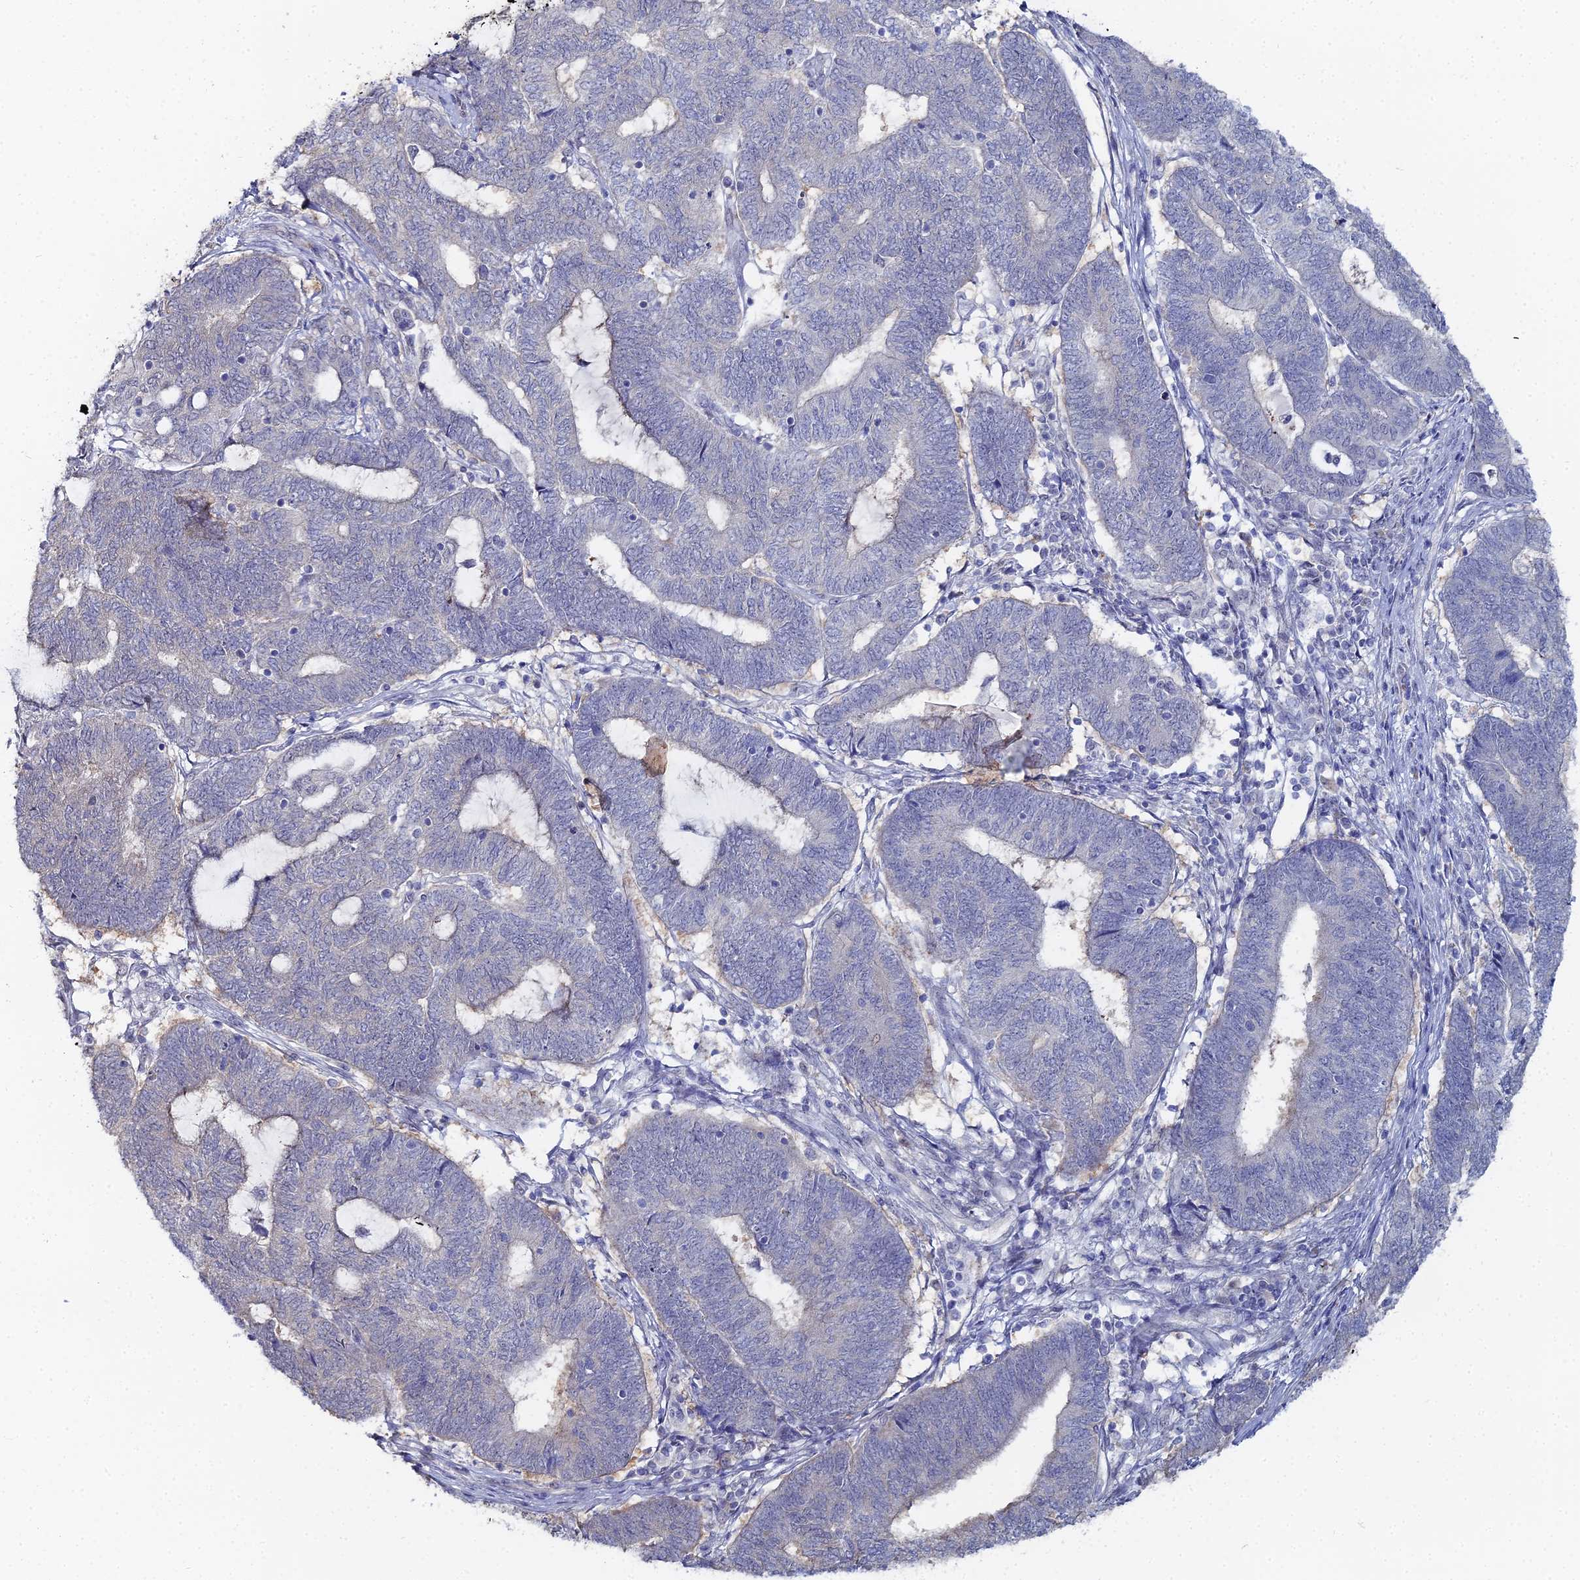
{"staining": {"intensity": "negative", "quantity": "none", "location": "none"}, "tissue": "endometrial cancer", "cell_type": "Tumor cells", "image_type": "cancer", "snomed": [{"axis": "morphology", "description": "Adenocarcinoma, NOS"}, {"axis": "topography", "description": "Uterus"}, {"axis": "topography", "description": "Endometrium"}], "caption": "Immunohistochemistry photomicrograph of endometrial adenocarcinoma stained for a protein (brown), which displays no positivity in tumor cells. Nuclei are stained in blue.", "gene": "THAP4", "patient": {"sex": "female", "age": 70}}